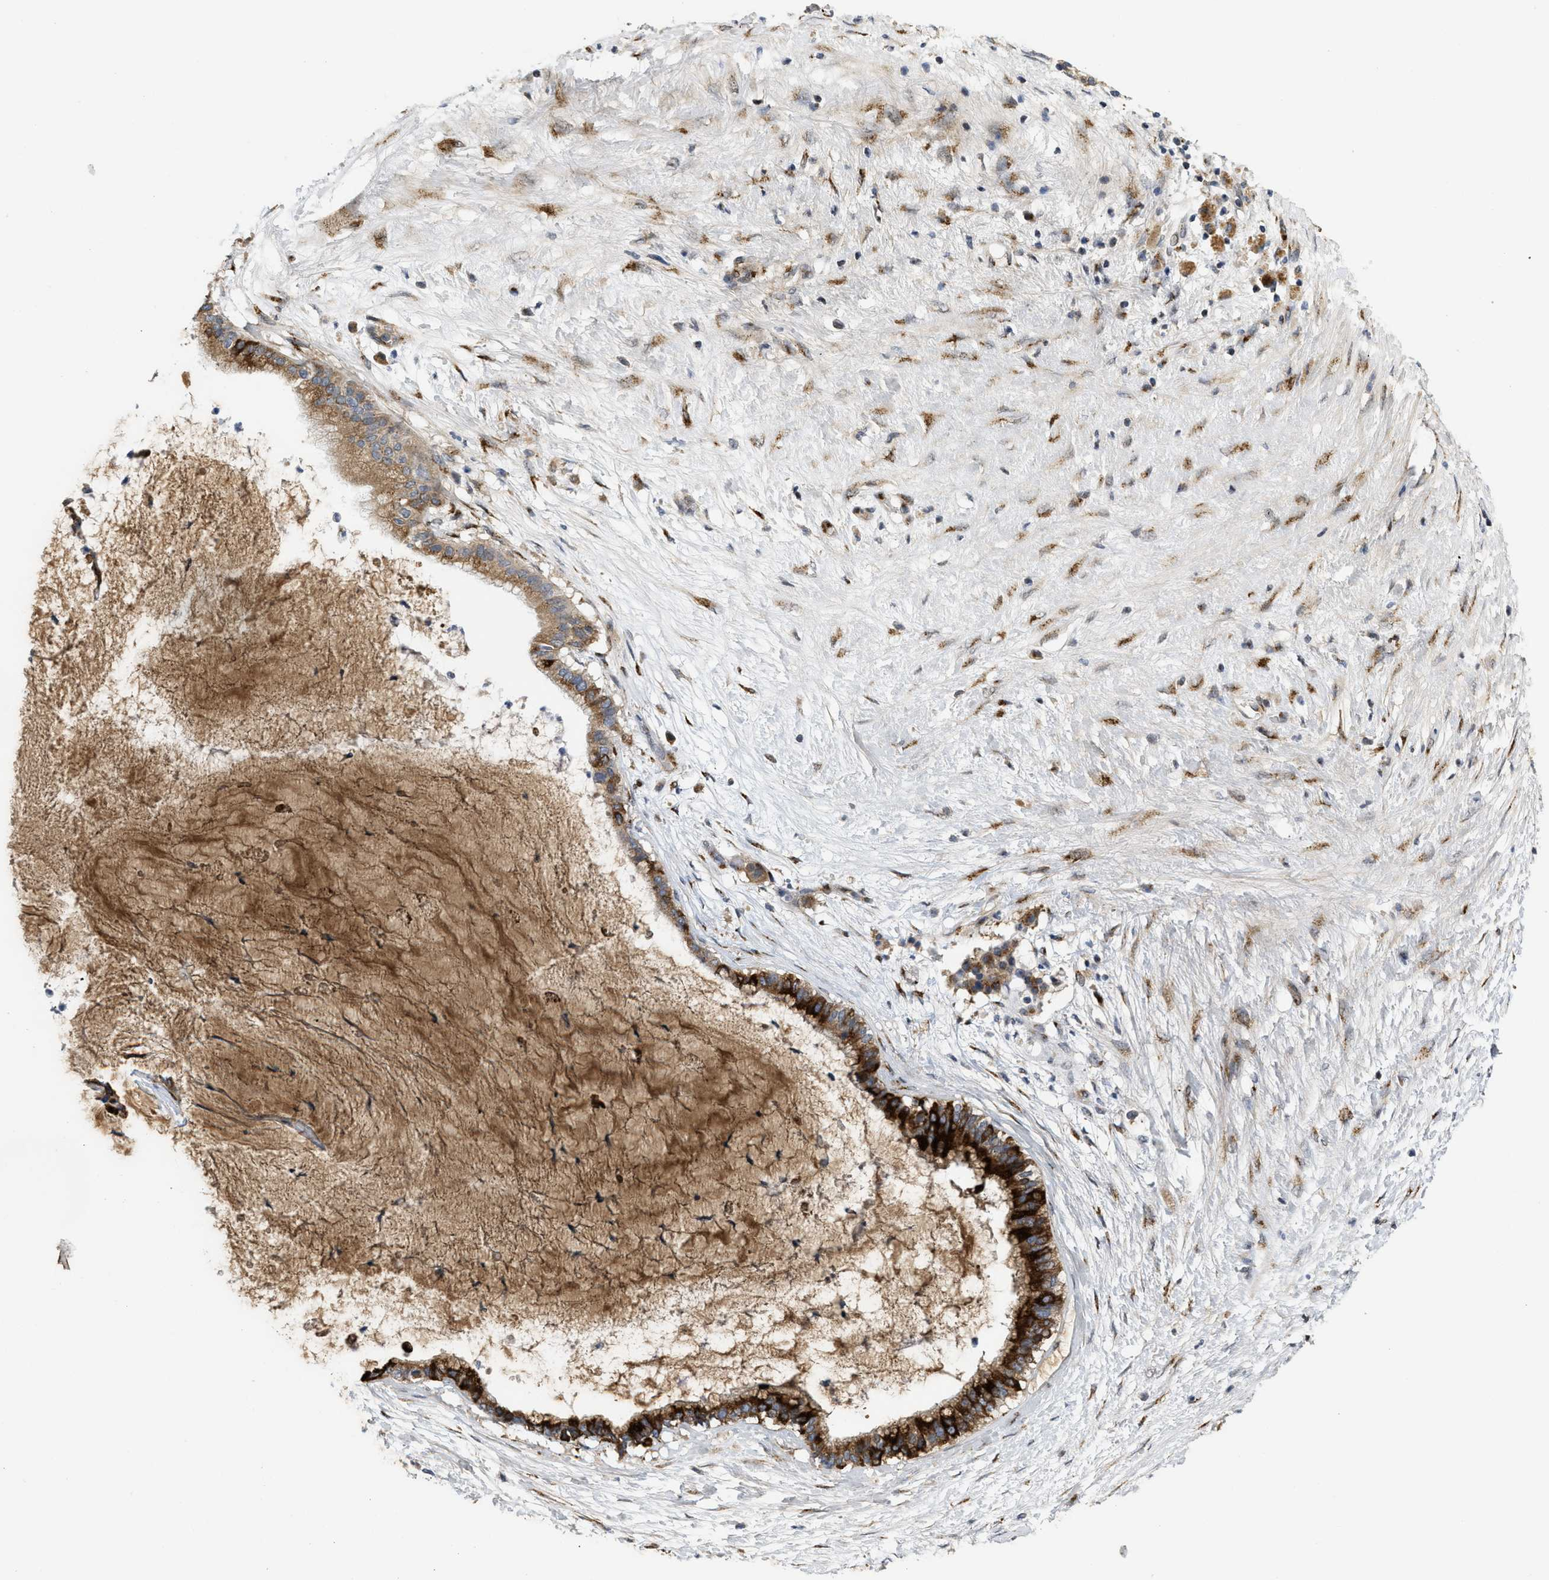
{"staining": {"intensity": "strong", "quantity": ">75%", "location": "cytoplasmic/membranous"}, "tissue": "pancreatic cancer", "cell_type": "Tumor cells", "image_type": "cancer", "snomed": [{"axis": "morphology", "description": "Adenocarcinoma, NOS"}, {"axis": "topography", "description": "Pancreas"}], "caption": "Approximately >75% of tumor cells in pancreatic cancer show strong cytoplasmic/membranous protein positivity as visualized by brown immunohistochemical staining.", "gene": "ZNF70", "patient": {"sex": "male", "age": 41}}